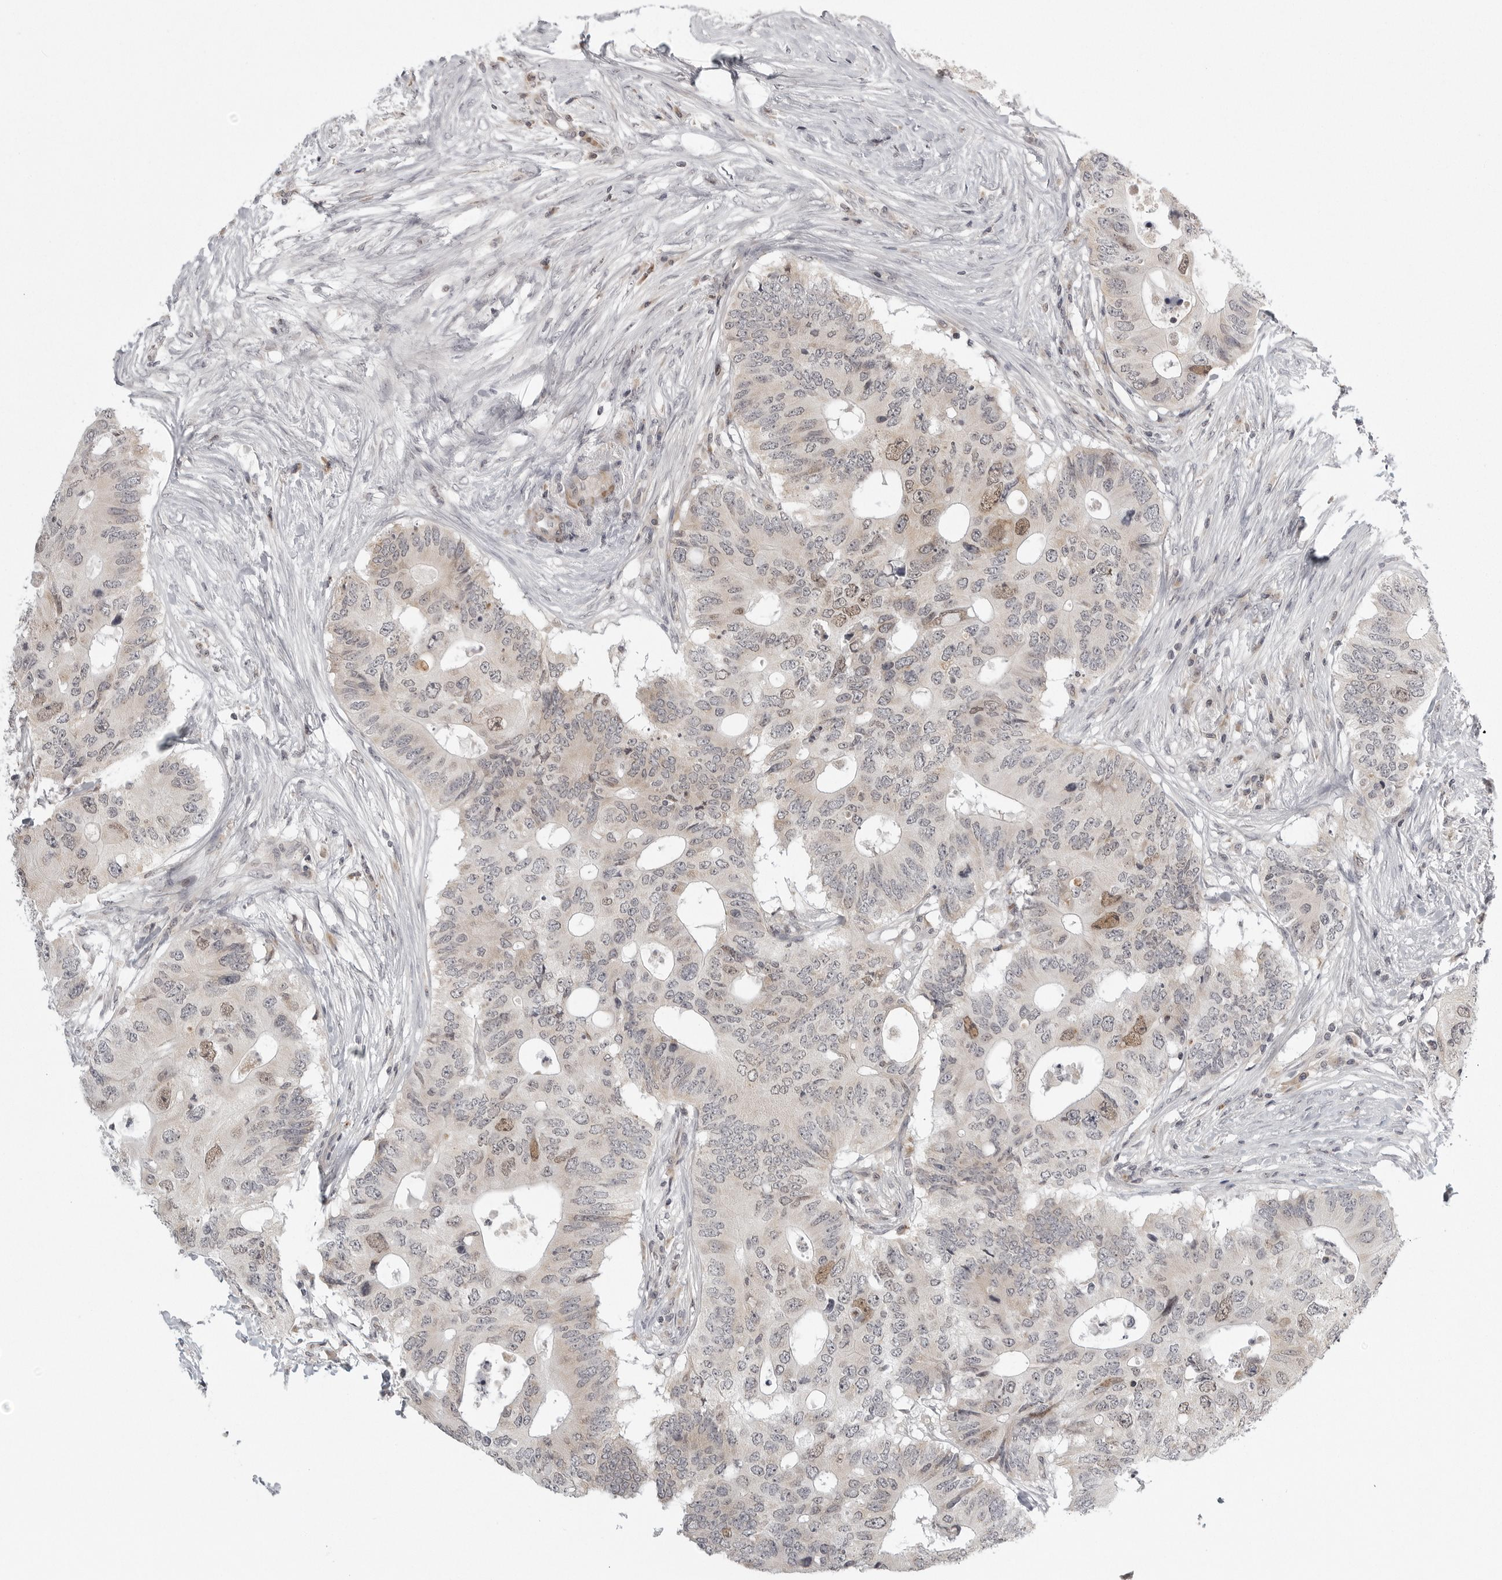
{"staining": {"intensity": "moderate", "quantity": "<25%", "location": "nuclear"}, "tissue": "colorectal cancer", "cell_type": "Tumor cells", "image_type": "cancer", "snomed": [{"axis": "morphology", "description": "Adenocarcinoma, NOS"}, {"axis": "topography", "description": "Colon"}], "caption": "This is a photomicrograph of IHC staining of colorectal cancer, which shows moderate expression in the nuclear of tumor cells.", "gene": "TUT4", "patient": {"sex": "male", "age": 71}}